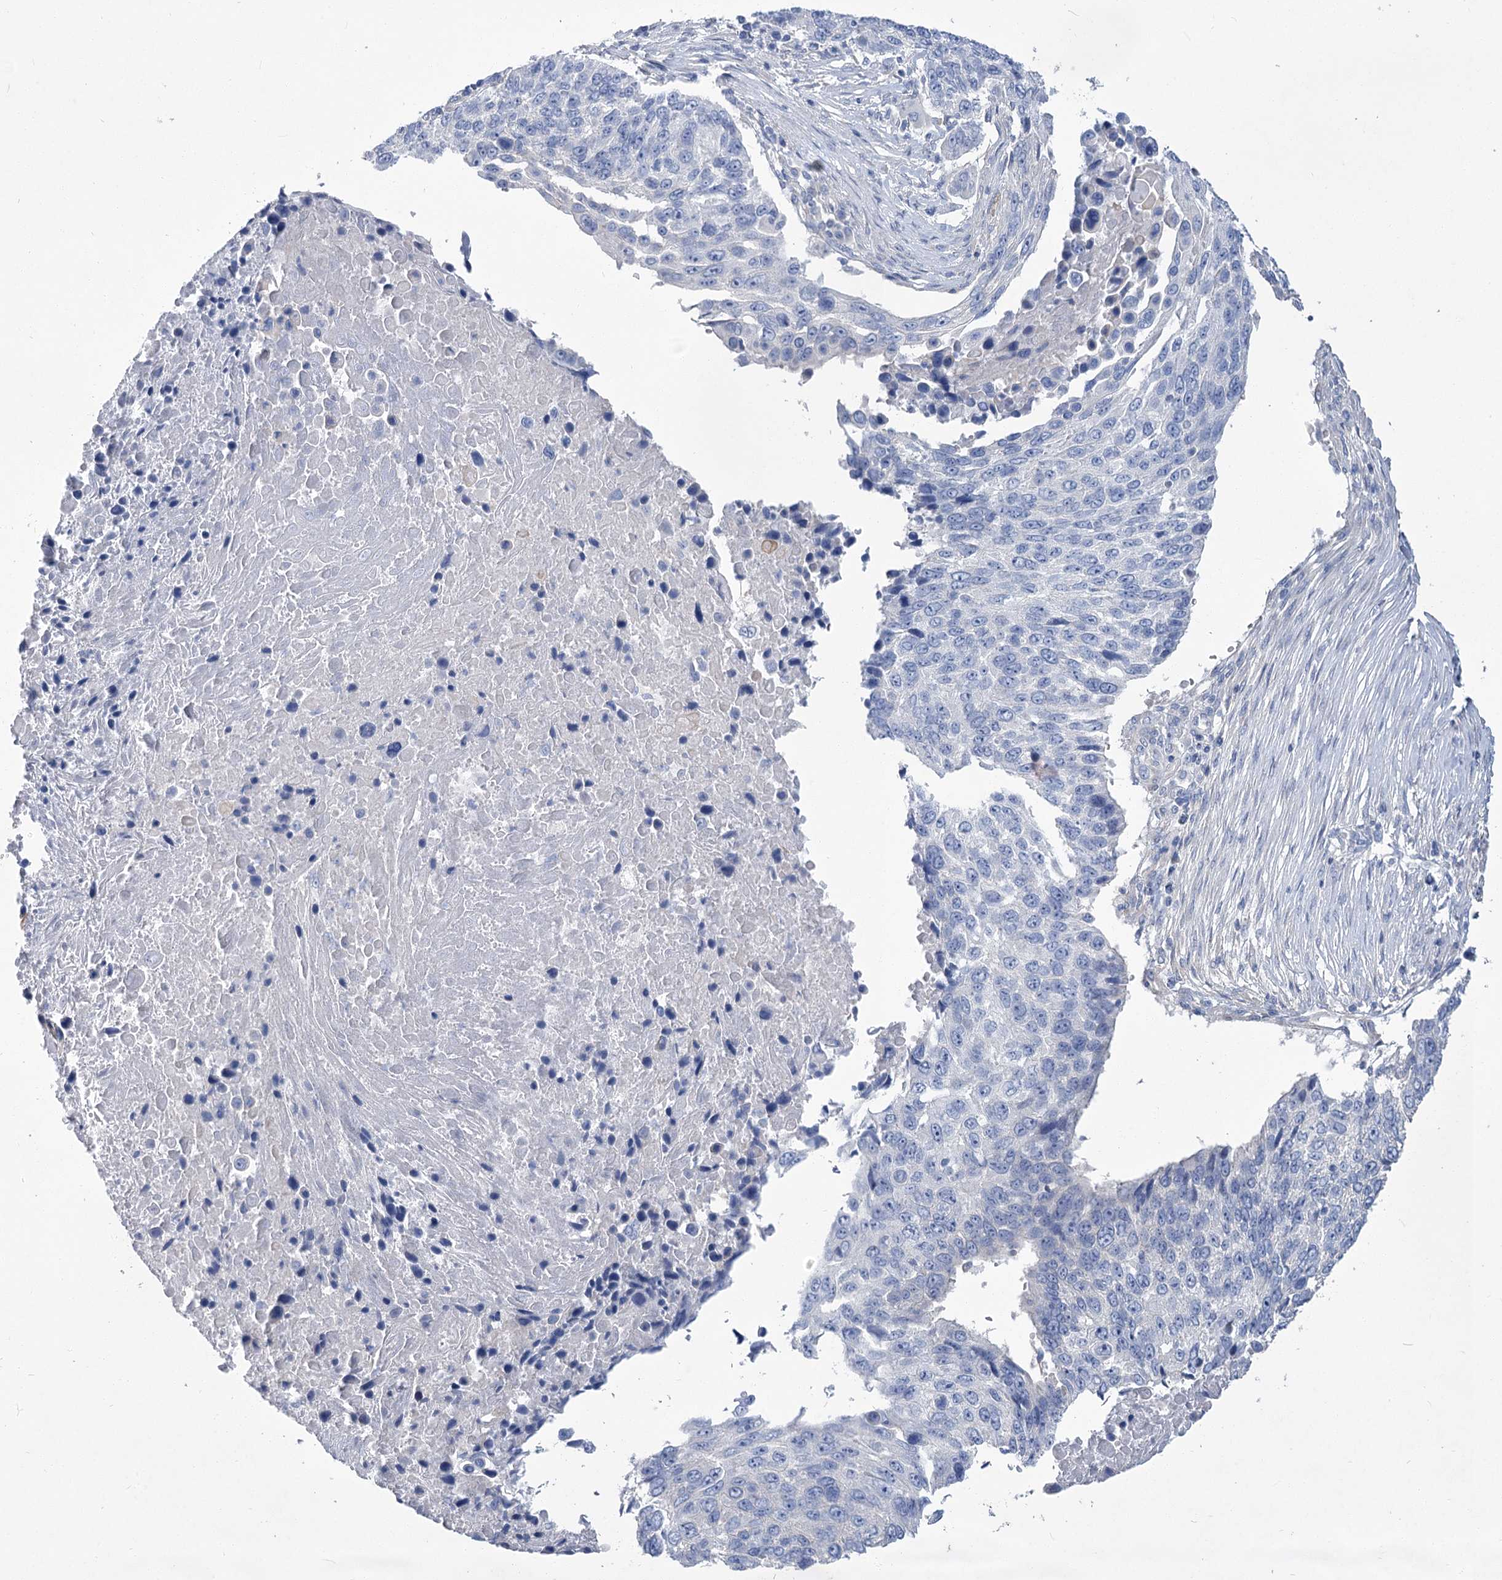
{"staining": {"intensity": "negative", "quantity": "none", "location": "none"}, "tissue": "lung cancer", "cell_type": "Tumor cells", "image_type": "cancer", "snomed": [{"axis": "morphology", "description": "Squamous cell carcinoma, NOS"}, {"axis": "topography", "description": "Lung"}], "caption": "This image is of lung cancer stained with immunohistochemistry (IHC) to label a protein in brown with the nuclei are counter-stained blue. There is no staining in tumor cells.", "gene": "SLC9A3", "patient": {"sex": "male", "age": 66}}